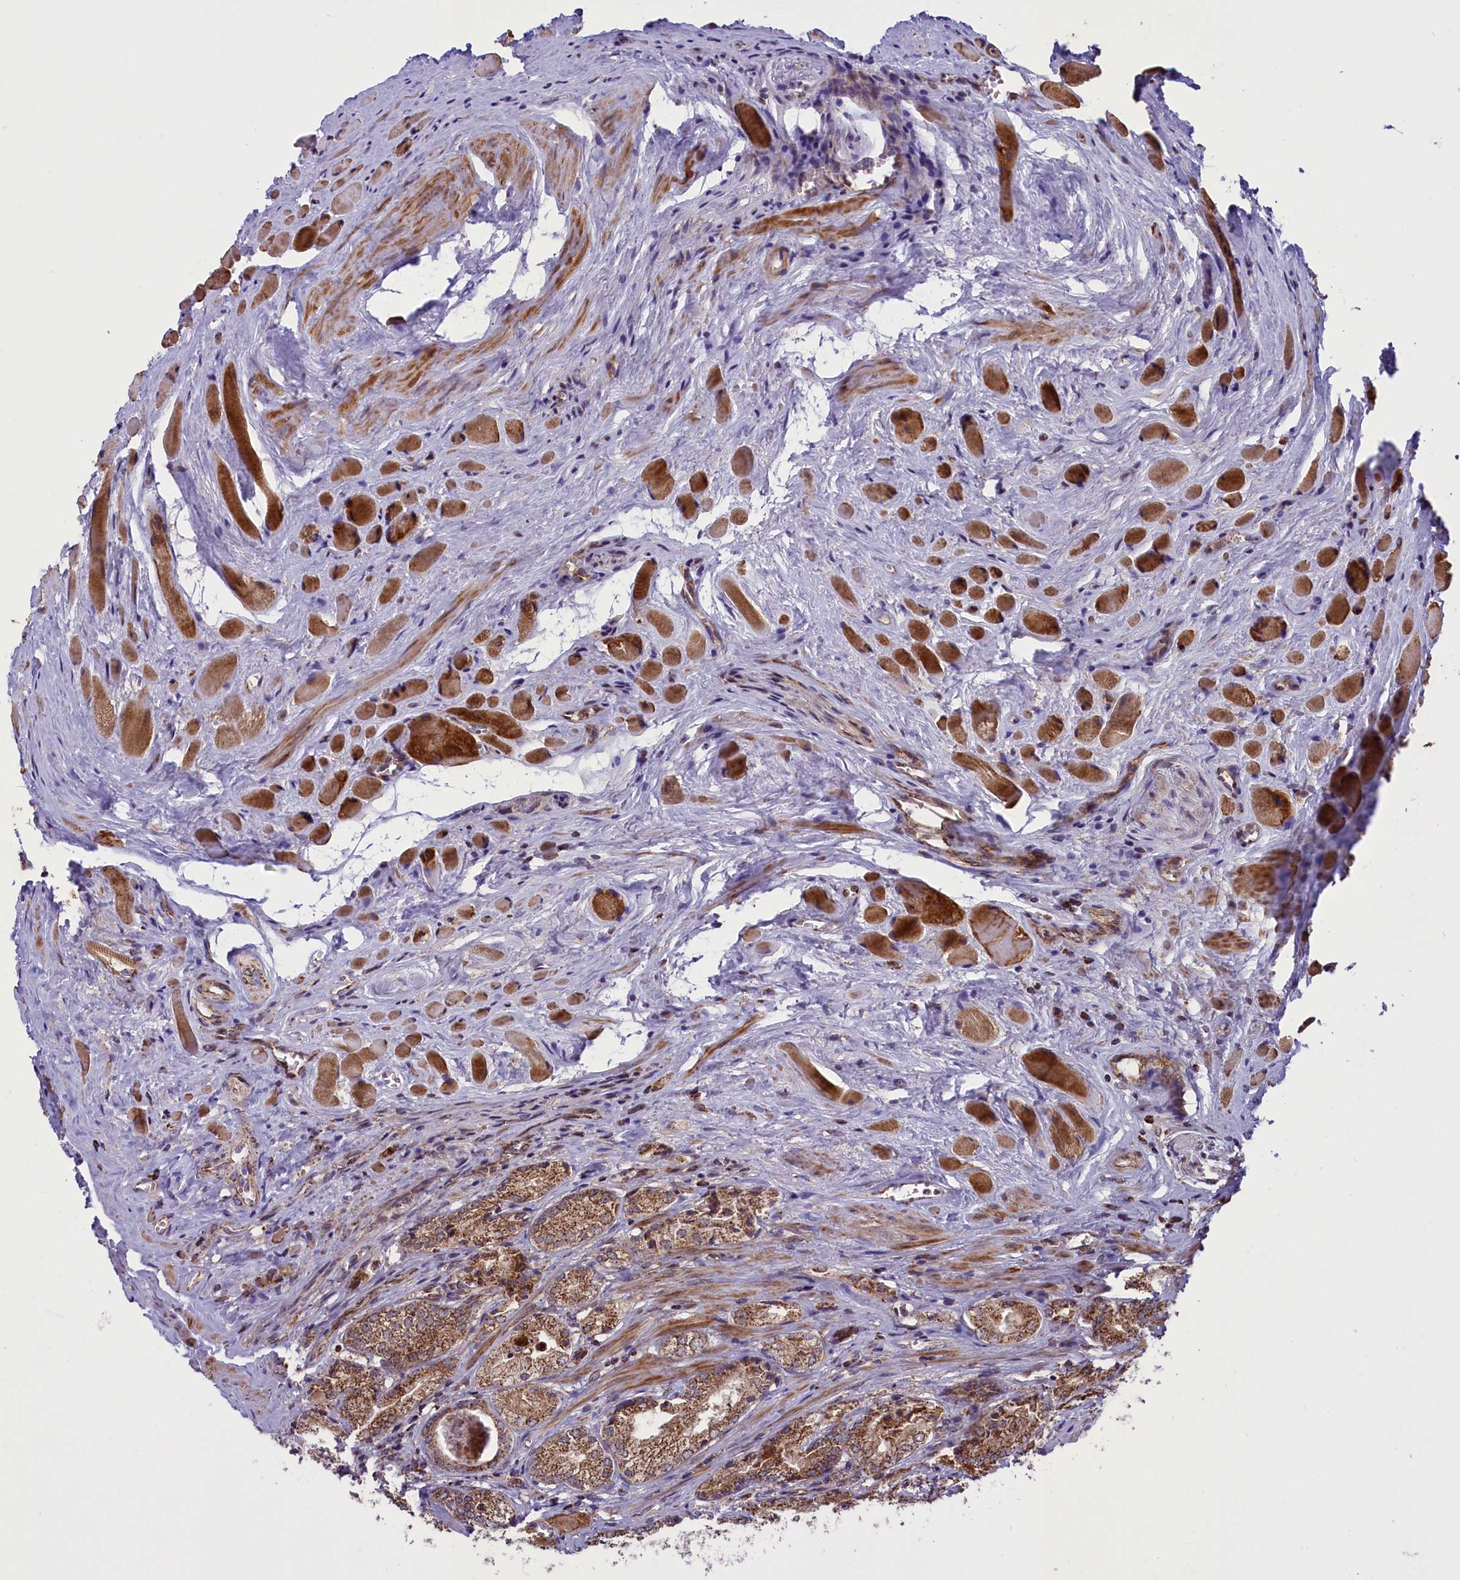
{"staining": {"intensity": "moderate", "quantity": ">75%", "location": "cytoplasmic/membranous"}, "tissue": "prostate cancer", "cell_type": "Tumor cells", "image_type": "cancer", "snomed": [{"axis": "morphology", "description": "Adenocarcinoma, Low grade"}, {"axis": "topography", "description": "Prostate"}], "caption": "Brown immunohistochemical staining in prostate cancer (adenocarcinoma (low-grade)) shows moderate cytoplasmic/membranous expression in approximately >75% of tumor cells. The protein of interest is stained brown, and the nuclei are stained in blue (DAB (3,3'-diaminobenzidine) IHC with brightfield microscopy, high magnification).", "gene": "GLRX5", "patient": {"sex": "male", "age": 60}}